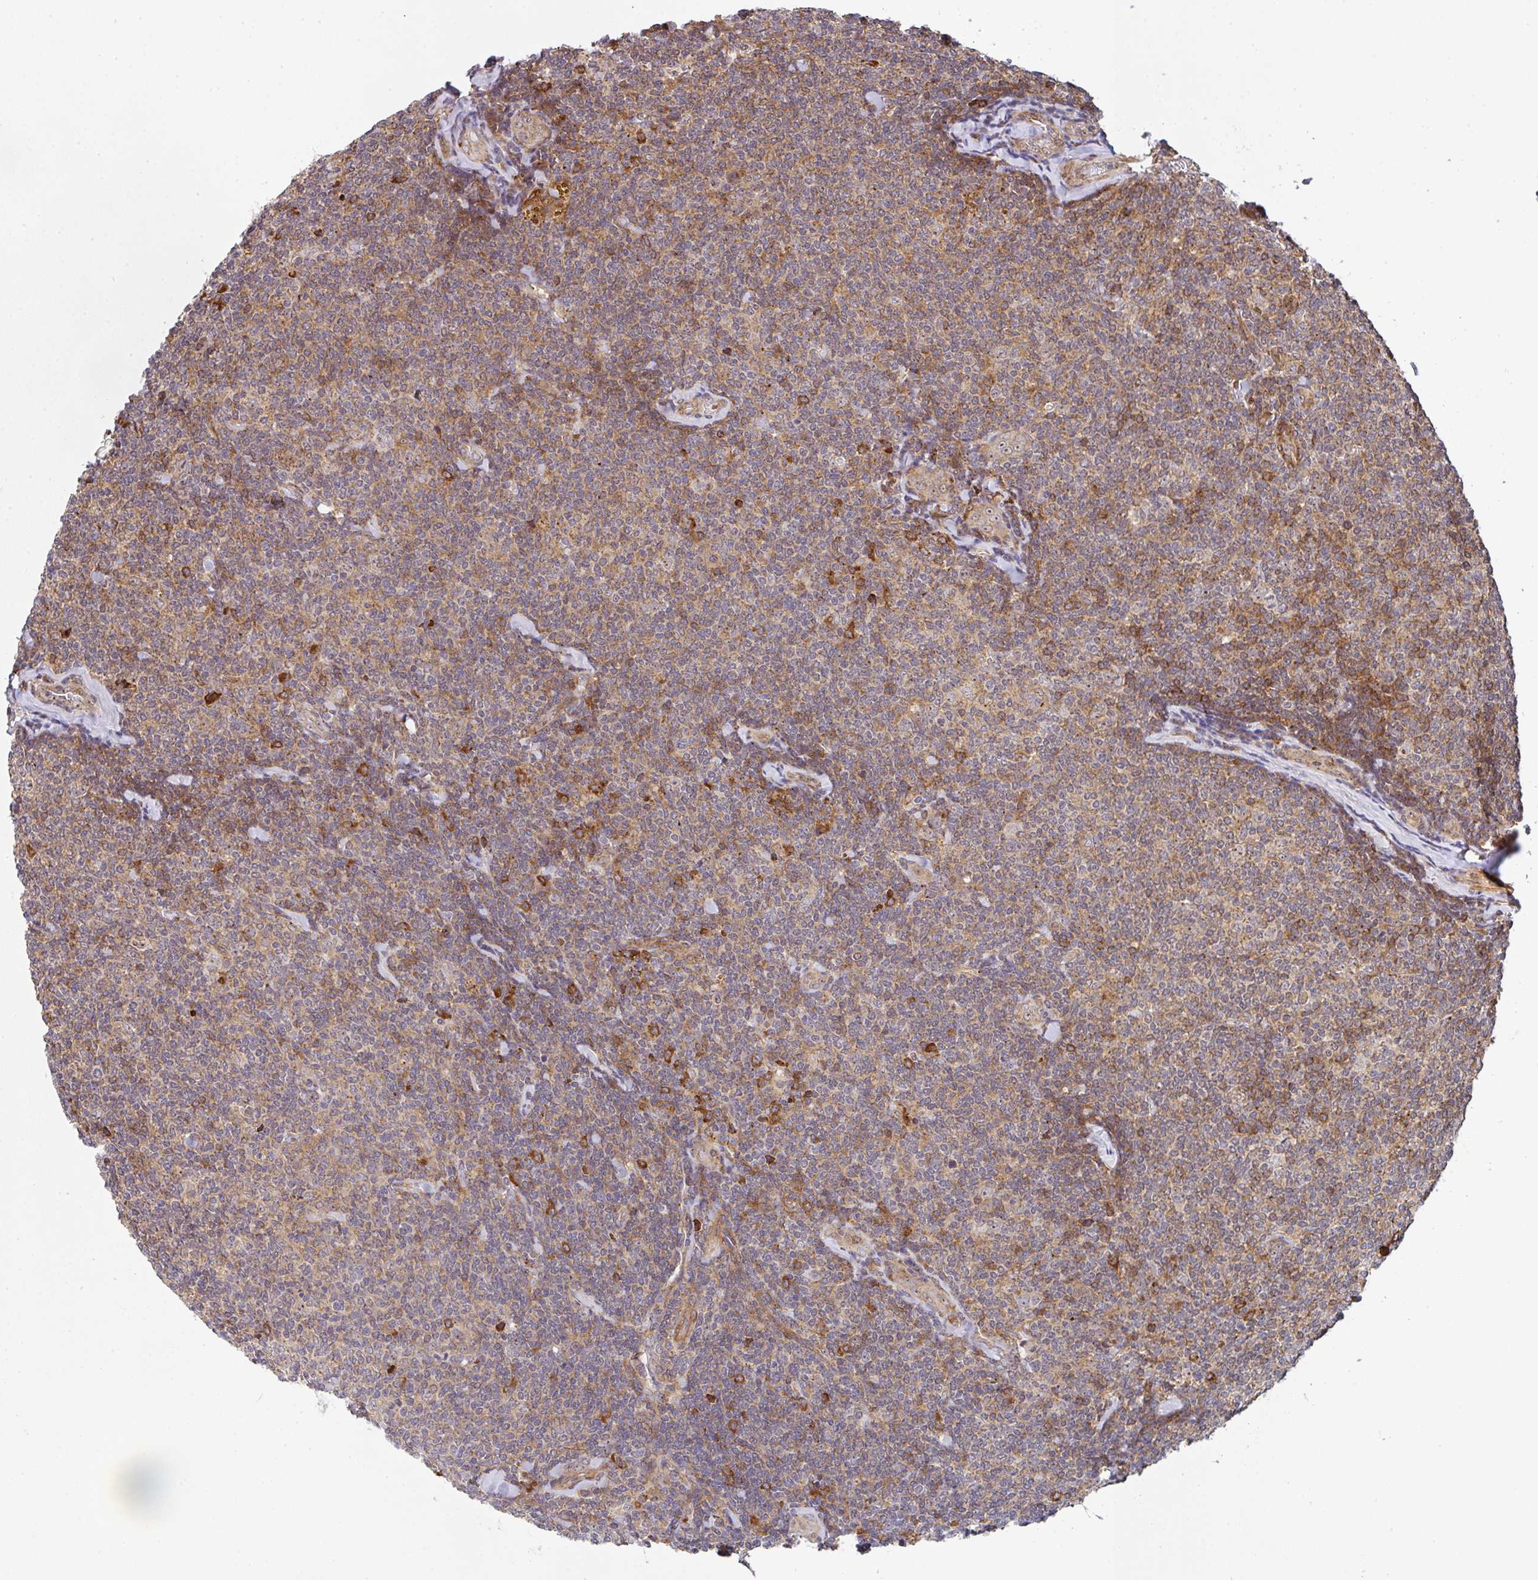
{"staining": {"intensity": "moderate", "quantity": "25%-75%", "location": "cytoplasmic/membranous"}, "tissue": "lymphoma", "cell_type": "Tumor cells", "image_type": "cancer", "snomed": [{"axis": "morphology", "description": "Malignant lymphoma, non-Hodgkin's type, Low grade"}, {"axis": "topography", "description": "Lymph node"}], "caption": "Human low-grade malignant lymphoma, non-Hodgkin's type stained with a brown dye demonstrates moderate cytoplasmic/membranous positive expression in about 25%-75% of tumor cells.", "gene": "SIMC1", "patient": {"sex": "female", "age": 56}}